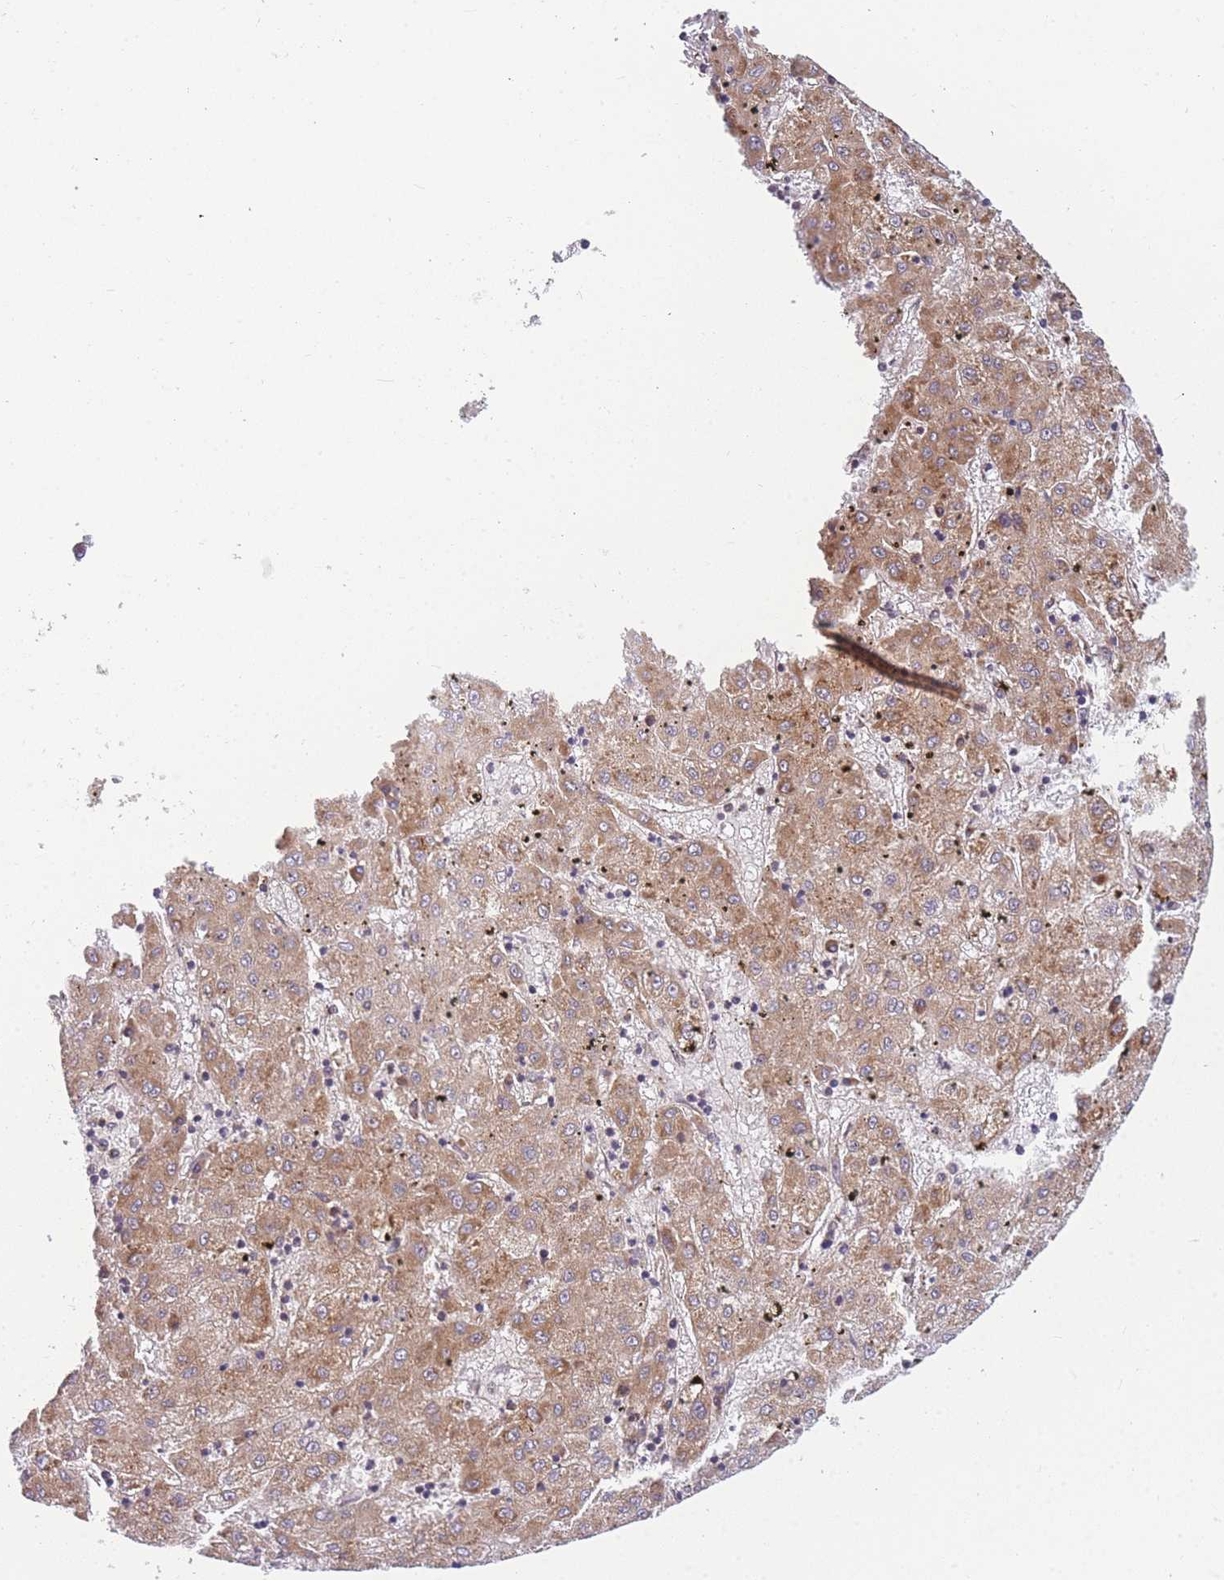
{"staining": {"intensity": "moderate", "quantity": ">75%", "location": "cytoplasmic/membranous"}, "tissue": "liver cancer", "cell_type": "Tumor cells", "image_type": "cancer", "snomed": [{"axis": "morphology", "description": "Carcinoma, Hepatocellular, NOS"}, {"axis": "topography", "description": "Liver"}], "caption": "Immunohistochemistry staining of liver cancer, which shows medium levels of moderate cytoplasmic/membranous expression in approximately >75% of tumor cells indicating moderate cytoplasmic/membranous protein staining. The staining was performed using DAB (brown) for protein detection and nuclei were counterstained in hematoxylin (blue).", "gene": "MRPL23", "patient": {"sex": "male", "age": 72}}